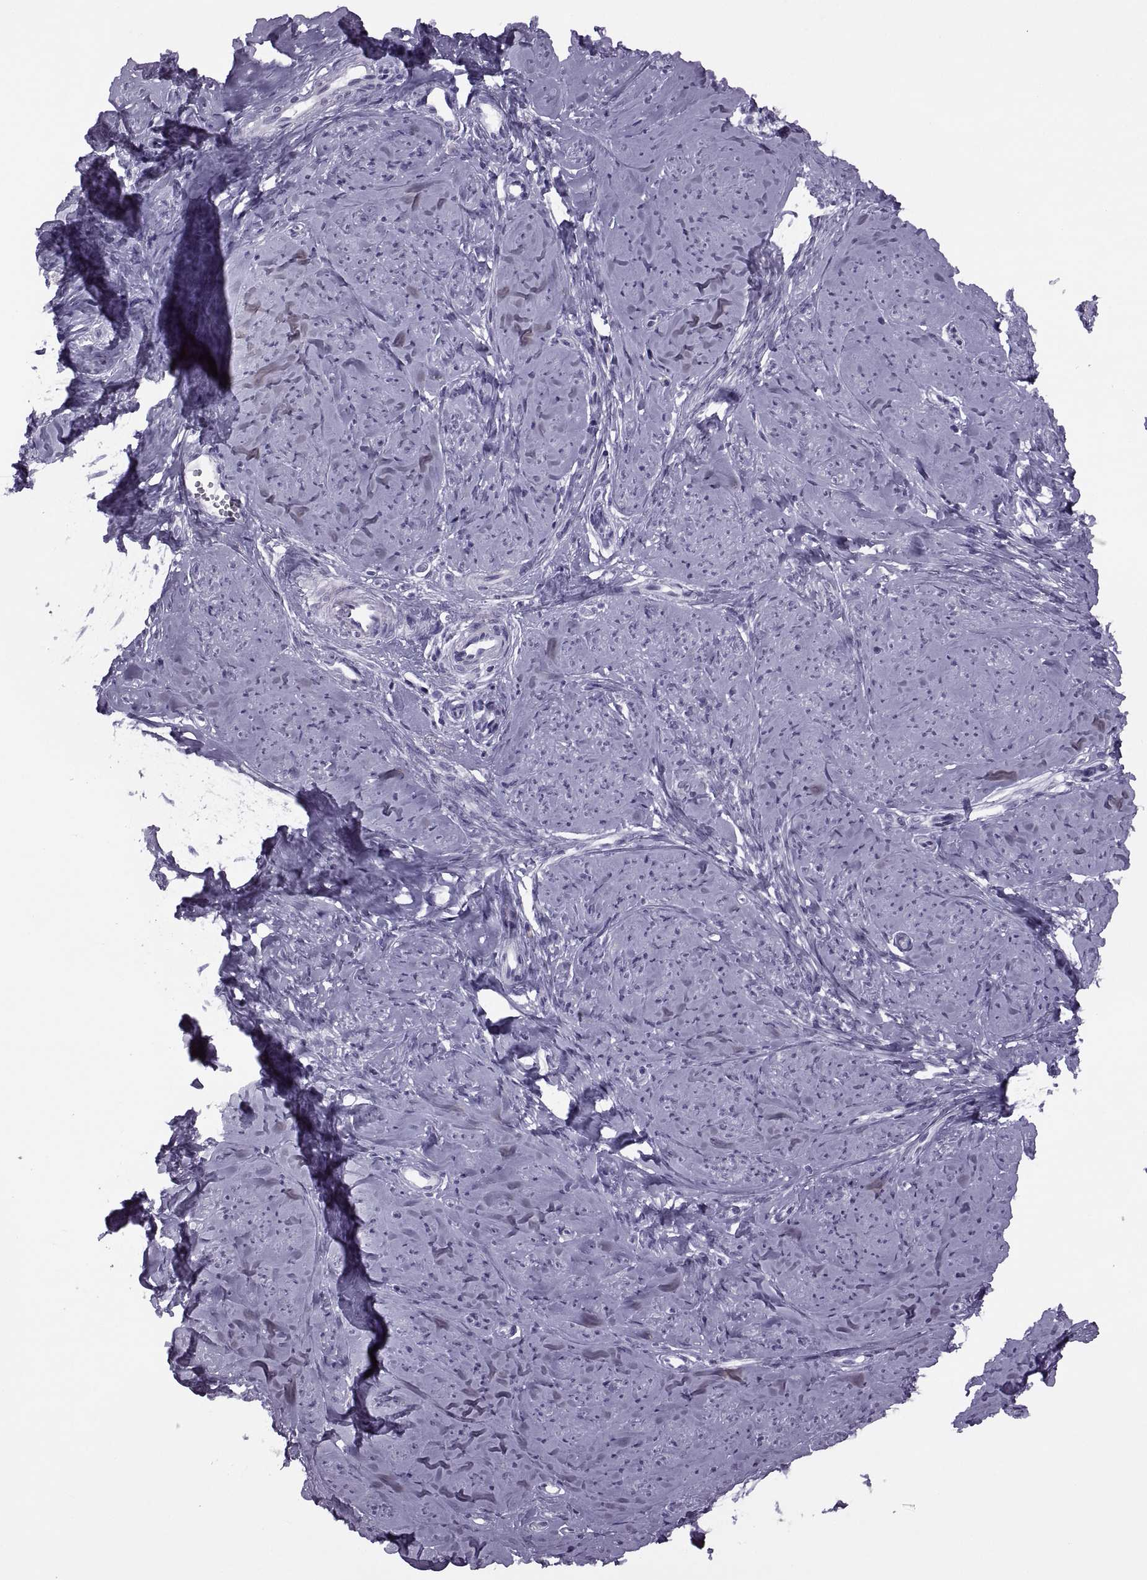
{"staining": {"intensity": "negative", "quantity": "none", "location": "none"}, "tissue": "smooth muscle", "cell_type": "Smooth muscle cells", "image_type": "normal", "snomed": [{"axis": "morphology", "description": "Normal tissue, NOS"}, {"axis": "topography", "description": "Smooth muscle"}], "caption": "Smooth muscle cells are negative for protein expression in benign human smooth muscle. (Brightfield microscopy of DAB IHC at high magnification).", "gene": "FAM24A", "patient": {"sex": "female", "age": 48}}